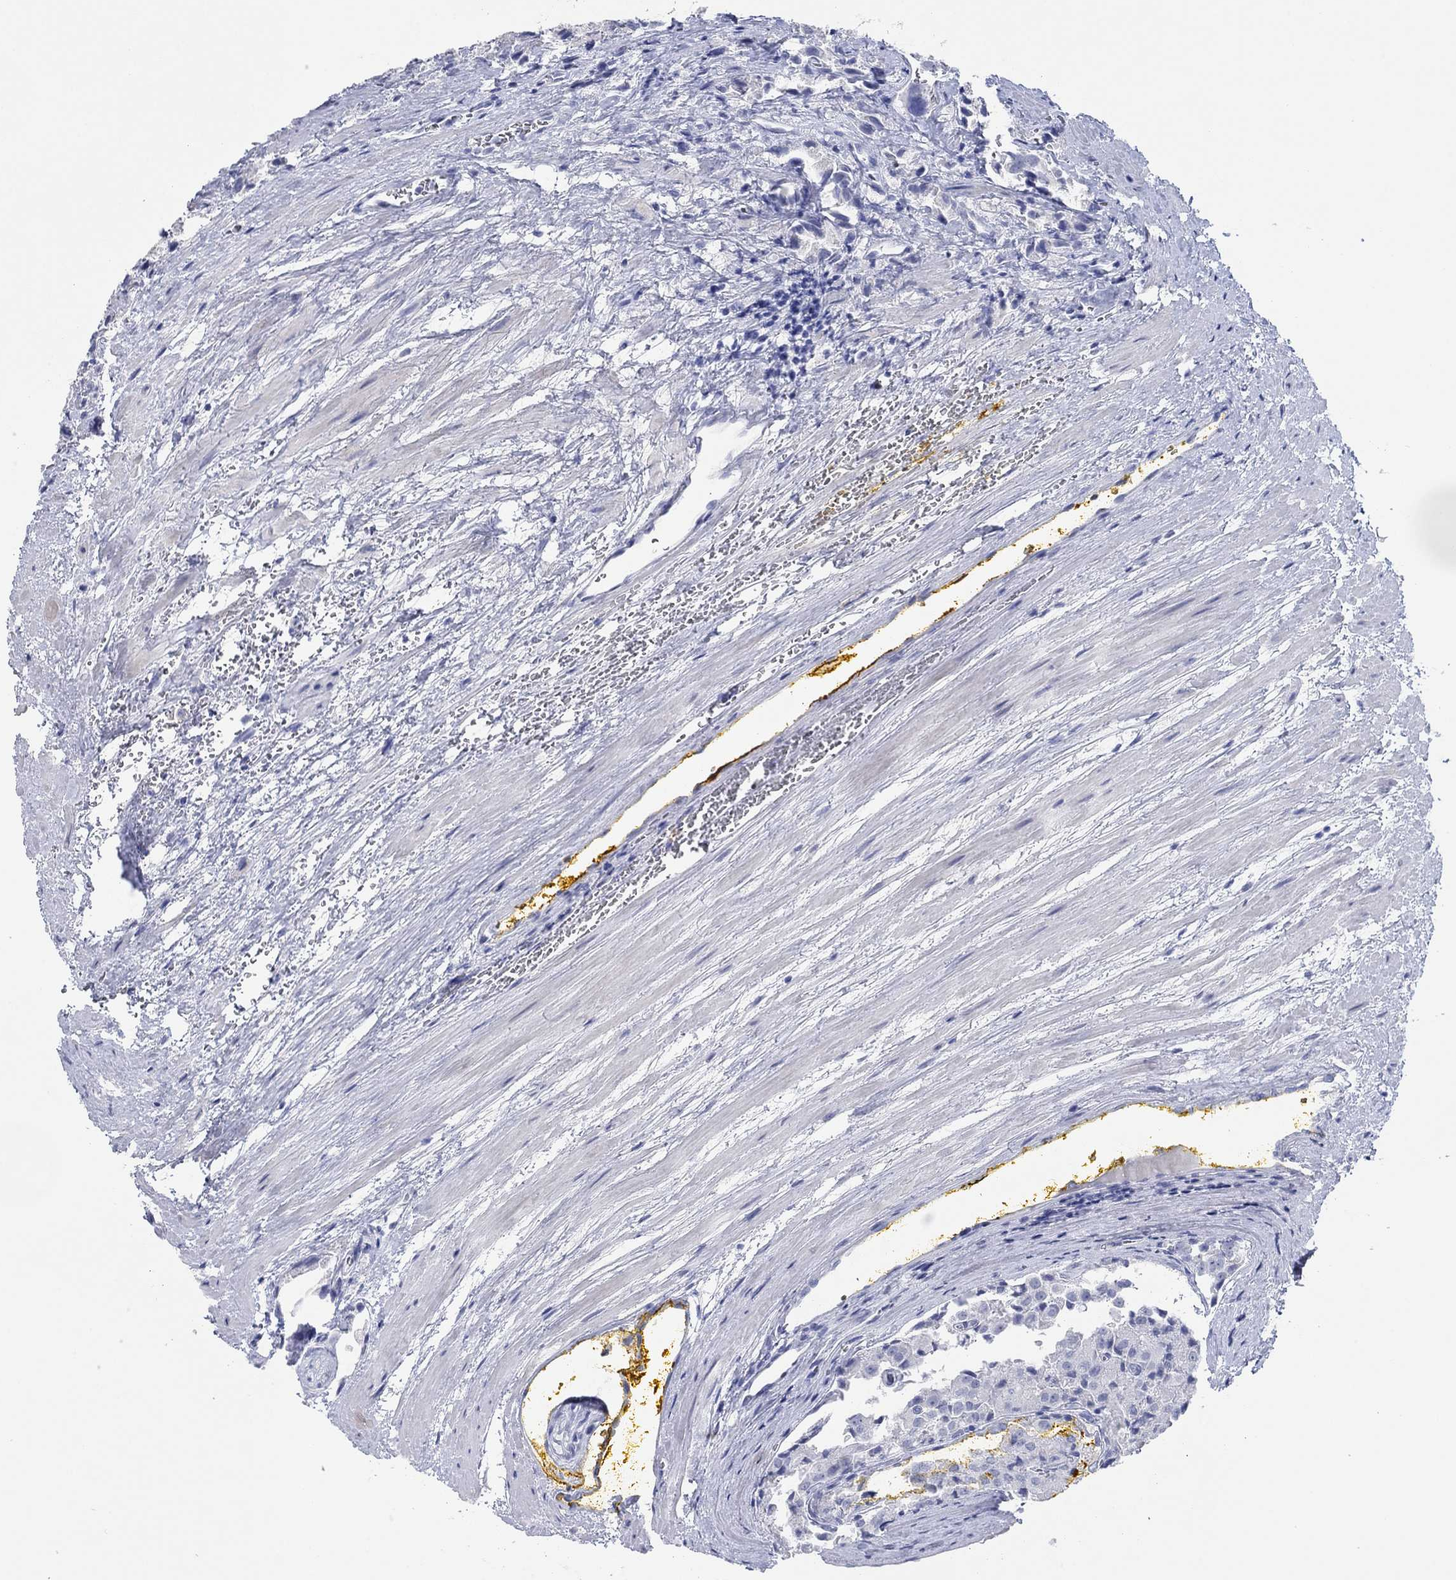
{"staining": {"intensity": "negative", "quantity": "none", "location": "none"}, "tissue": "prostate cancer", "cell_type": "Tumor cells", "image_type": "cancer", "snomed": [{"axis": "morphology", "description": "Adenocarcinoma, NOS"}, {"axis": "topography", "description": "Prostate and seminal vesicle, NOS"}, {"axis": "topography", "description": "Prostate"}], "caption": "Tumor cells are negative for protein expression in human prostate adenocarcinoma.", "gene": "POU5F1", "patient": {"sex": "male", "age": 67}}